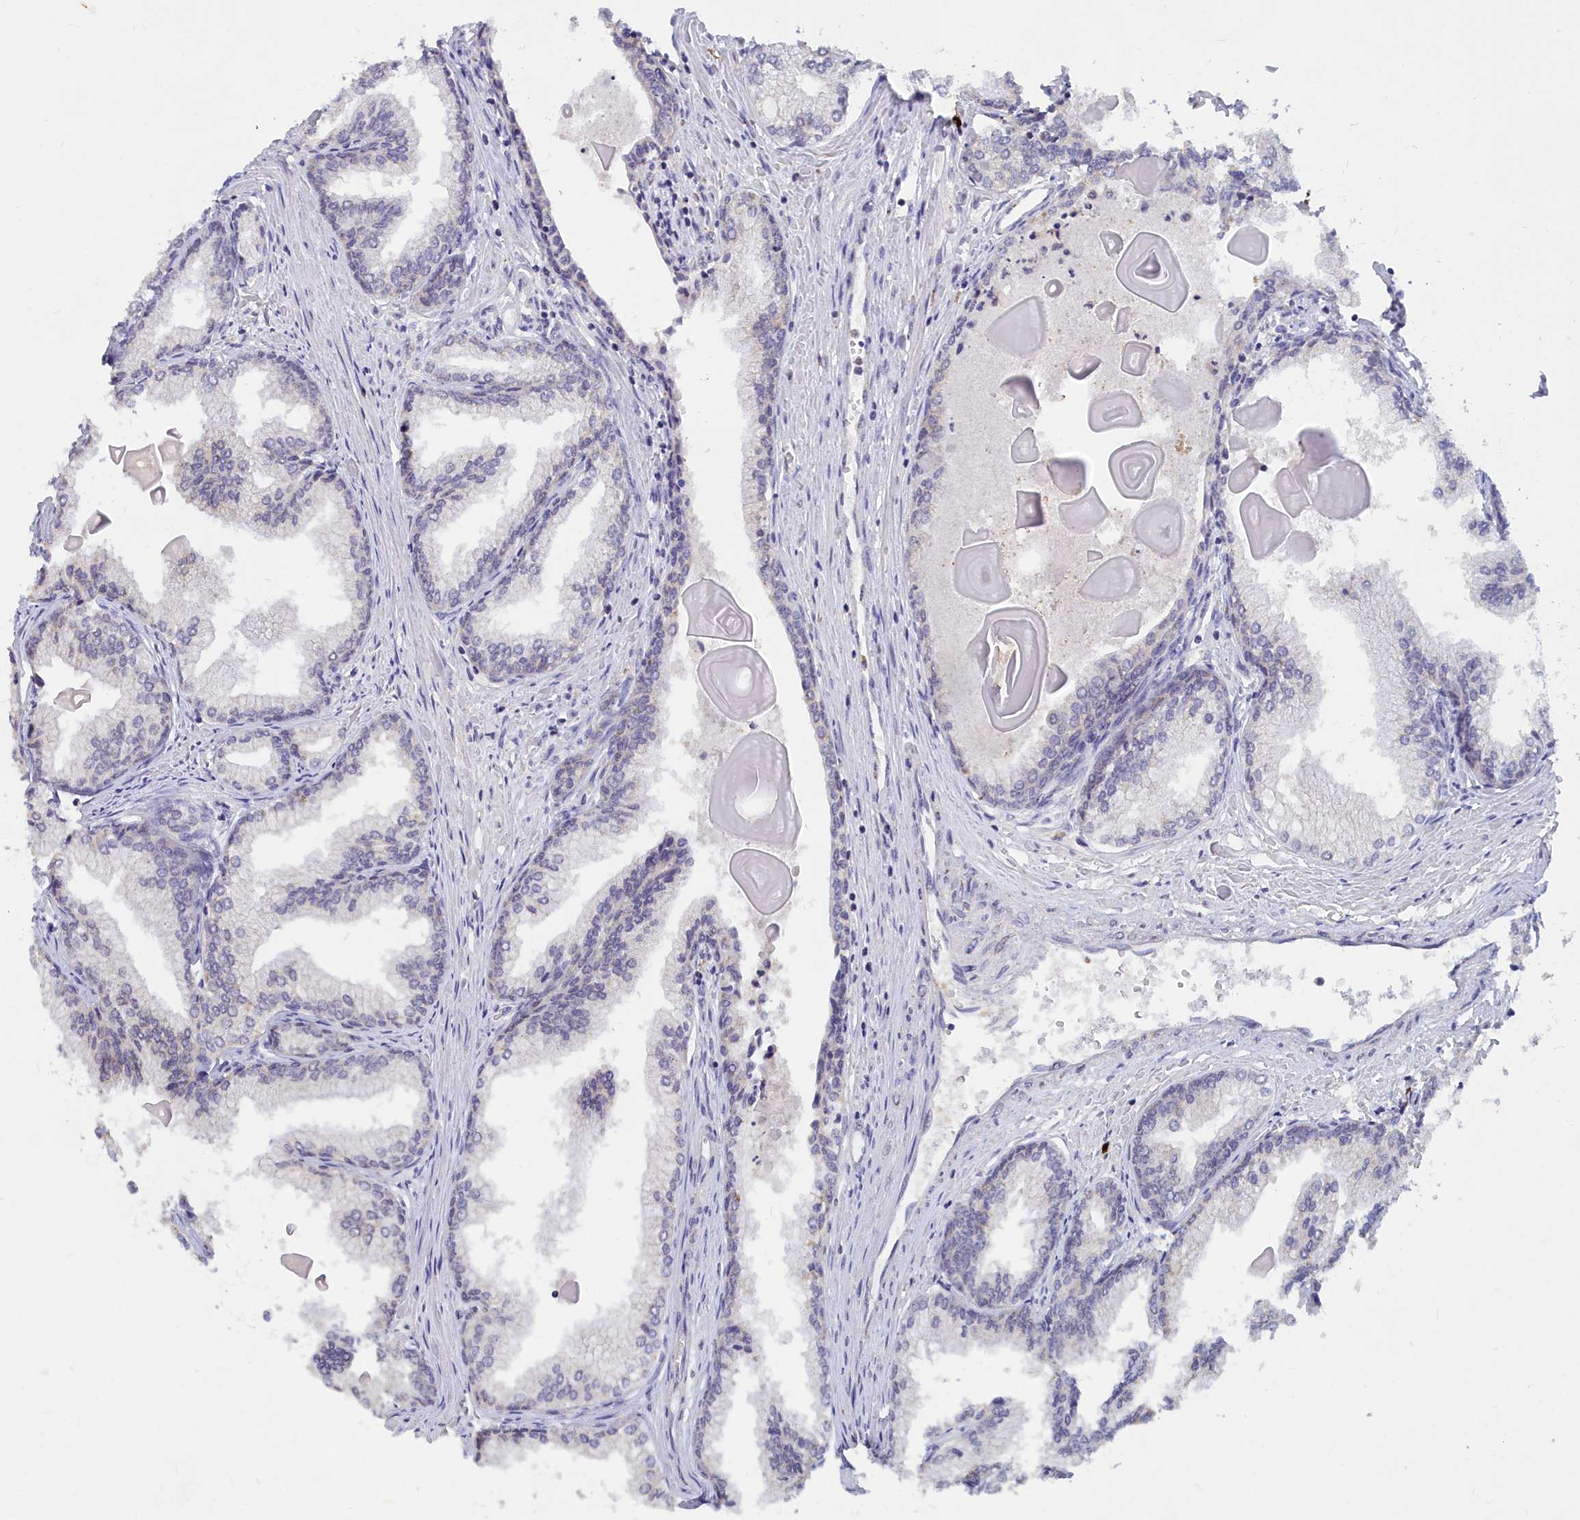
{"staining": {"intensity": "negative", "quantity": "none", "location": "none"}, "tissue": "prostate cancer", "cell_type": "Tumor cells", "image_type": "cancer", "snomed": [{"axis": "morphology", "description": "Adenocarcinoma, High grade"}, {"axis": "topography", "description": "Prostate"}], "caption": "This is an immunohistochemistry image of human adenocarcinoma (high-grade) (prostate). There is no expression in tumor cells.", "gene": "LRIF1", "patient": {"sex": "male", "age": 68}}